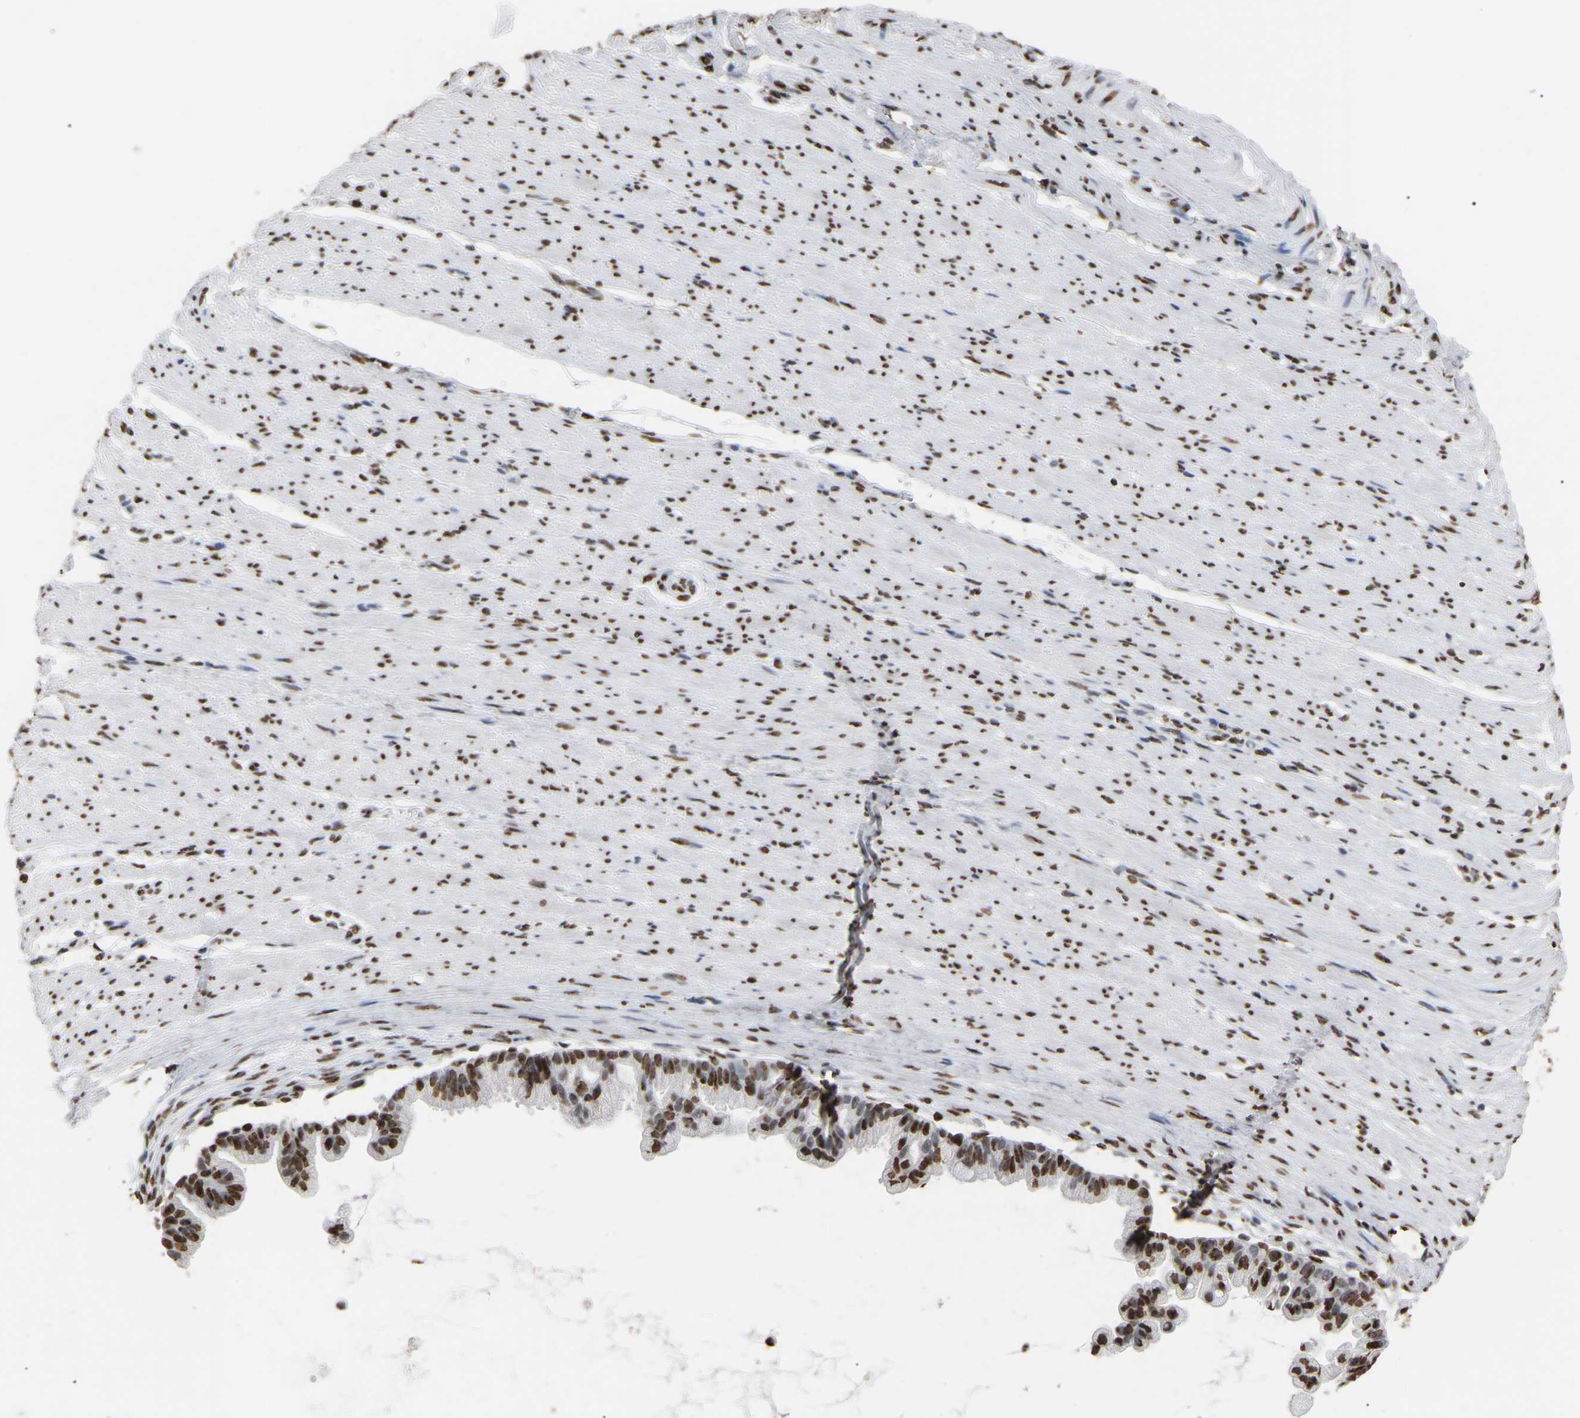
{"staining": {"intensity": "strong", "quantity": ">75%", "location": "nuclear"}, "tissue": "pancreatic cancer", "cell_type": "Tumor cells", "image_type": "cancer", "snomed": [{"axis": "morphology", "description": "Adenocarcinoma, NOS"}, {"axis": "topography", "description": "Pancreas"}], "caption": "A high amount of strong nuclear staining is appreciated in approximately >75% of tumor cells in adenocarcinoma (pancreatic) tissue.", "gene": "RBL2", "patient": {"sex": "male", "age": 69}}